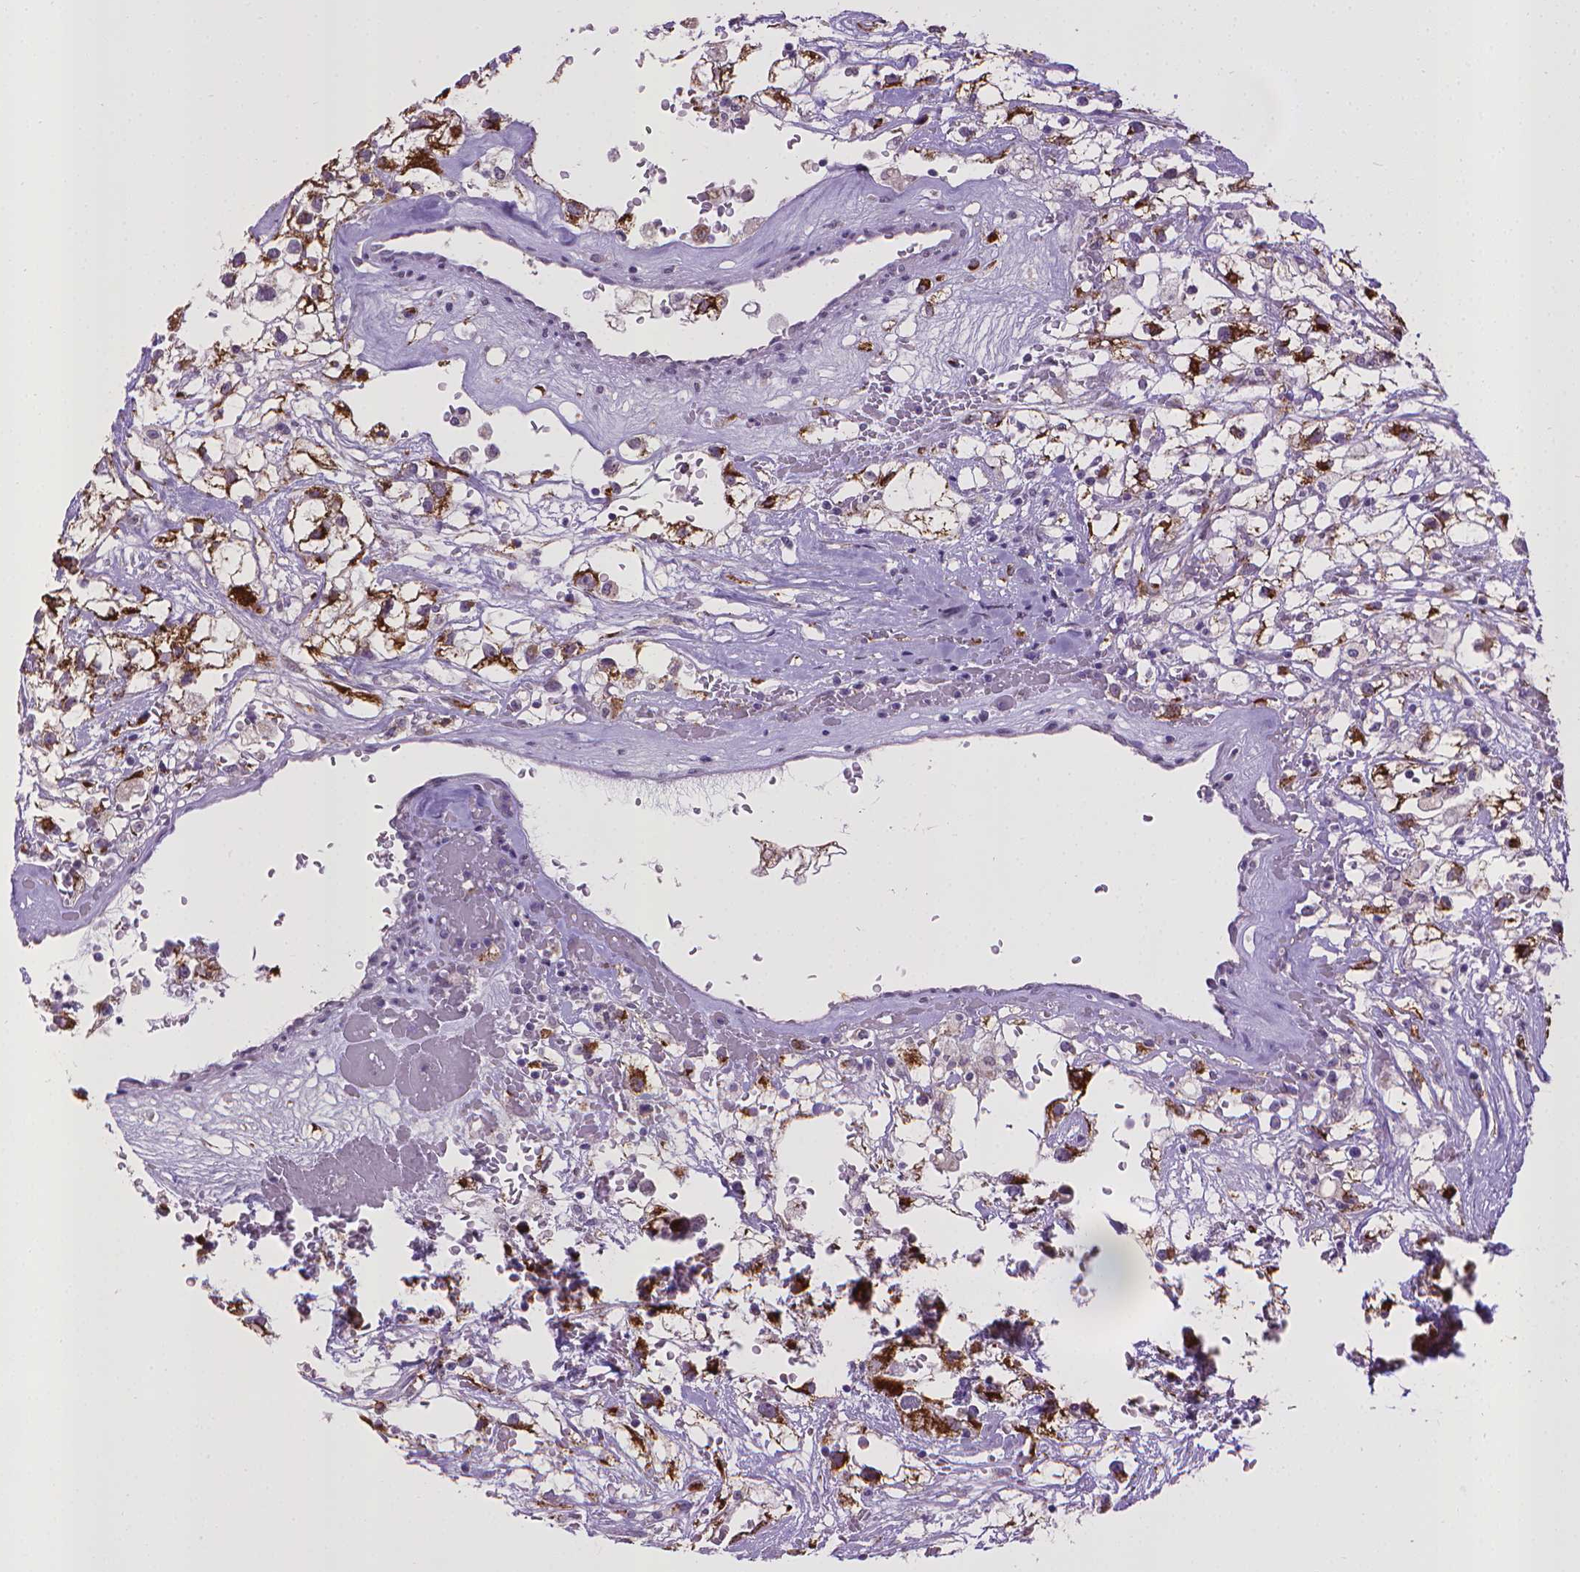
{"staining": {"intensity": "strong", "quantity": "25%-75%", "location": "cytoplasmic/membranous"}, "tissue": "renal cancer", "cell_type": "Tumor cells", "image_type": "cancer", "snomed": [{"axis": "morphology", "description": "Adenocarcinoma, NOS"}, {"axis": "topography", "description": "Kidney"}], "caption": "Approximately 25%-75% of tumor cells in human adenocarcinoma (renal) reveal strong cytoplasmic/membranous protein positivity as visualized by brown immunohistochemical staining.", "gene": "KMO", "patient": {"sex": "male", "age": 59}}